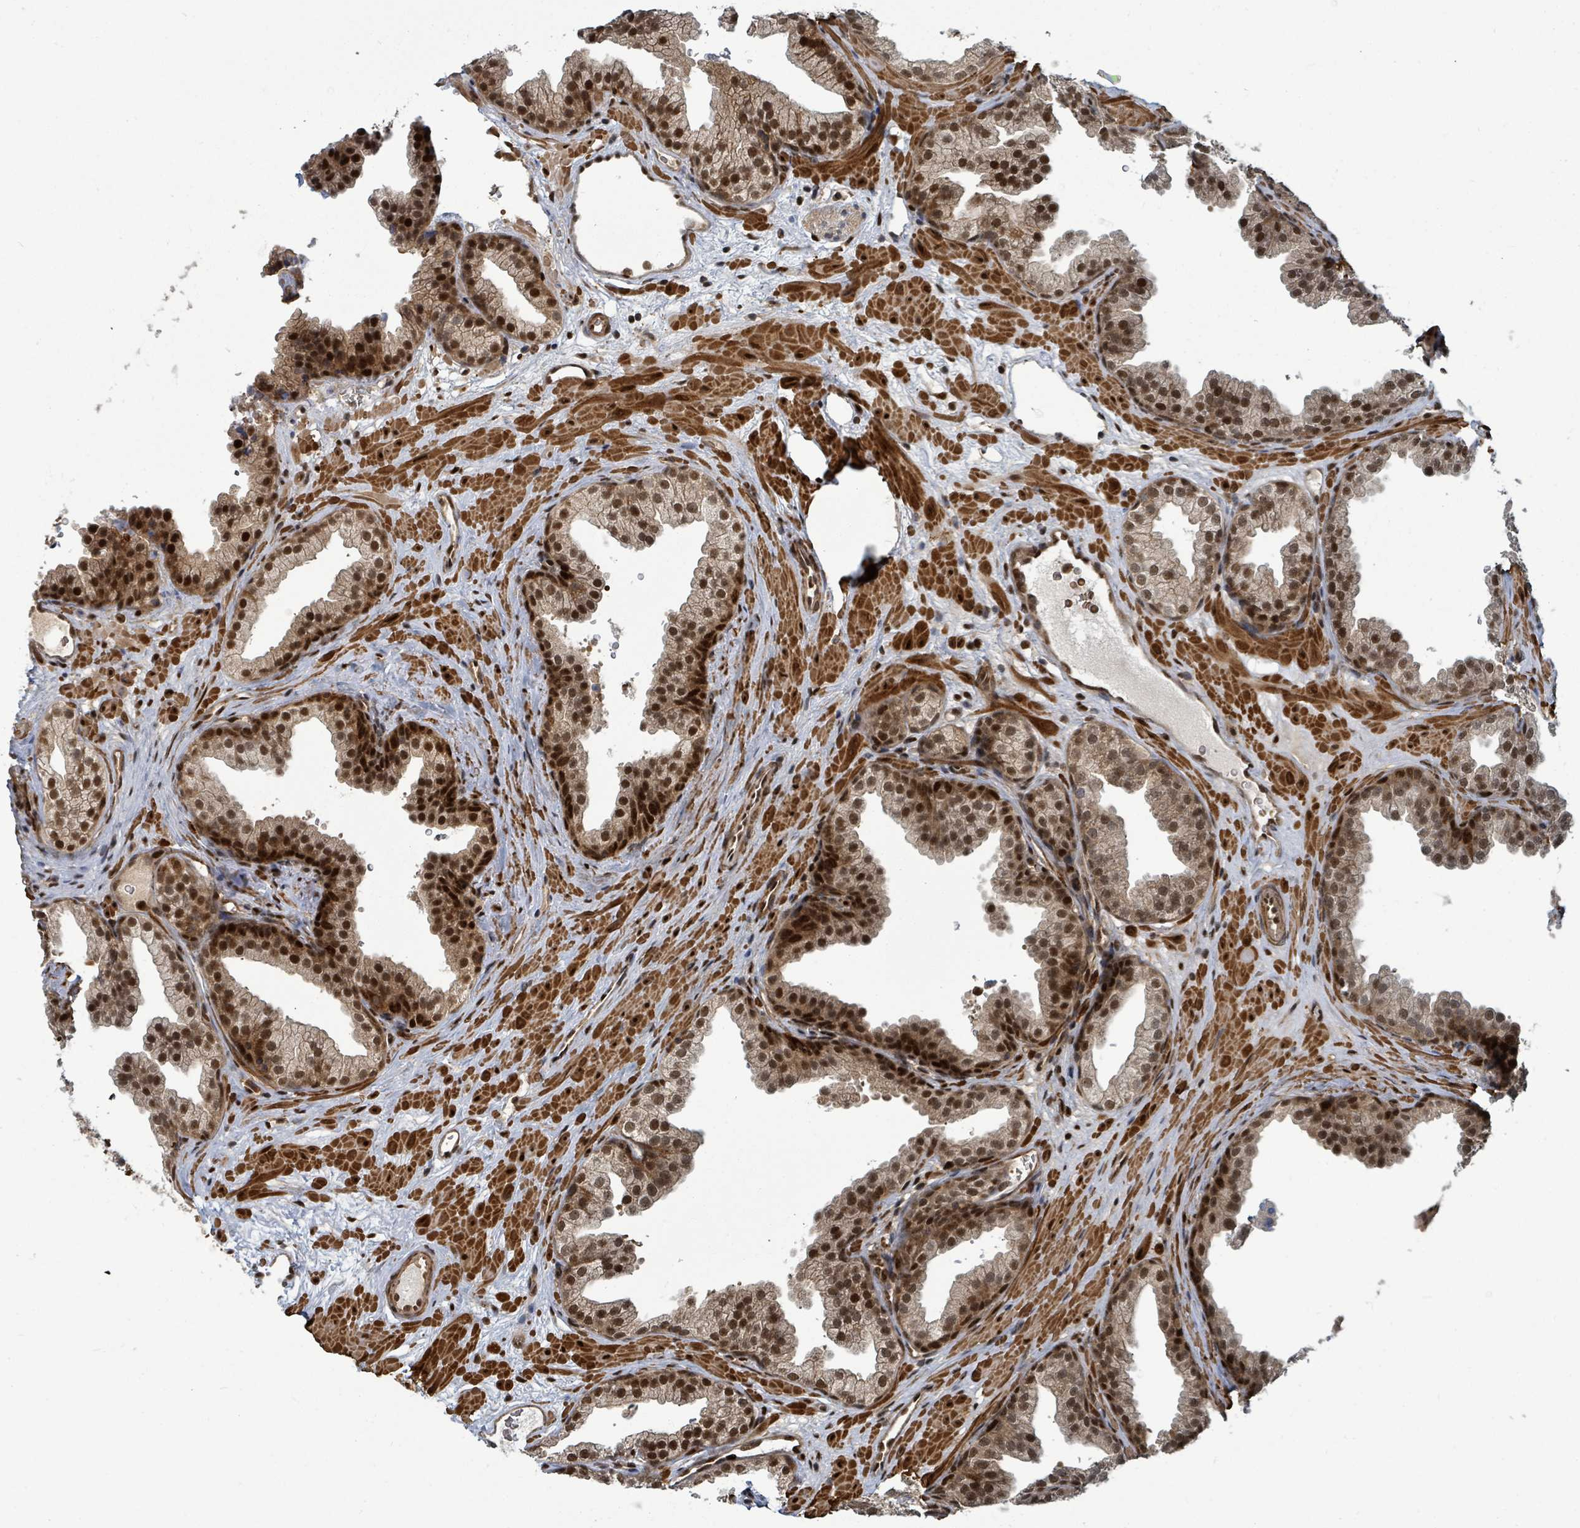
{"staining": {"intensity": "strong", "quantity": ">75%", "location": "nuclear"}, "tissue": "prostate", "cell_type": "Glandular cells", "image_type": "normal", "snomed": [{"axis": "morphology", "description": "Normal tissue, NOS"}, {"axis": "topography", "description": "Prostate"}], "caption": "The immunohistochemical stain highlights strong nuclear positivity in glandular cells of normal prostate.", "gene": "TRDMT1", "patient": {"sex": "male", "age": 37}}